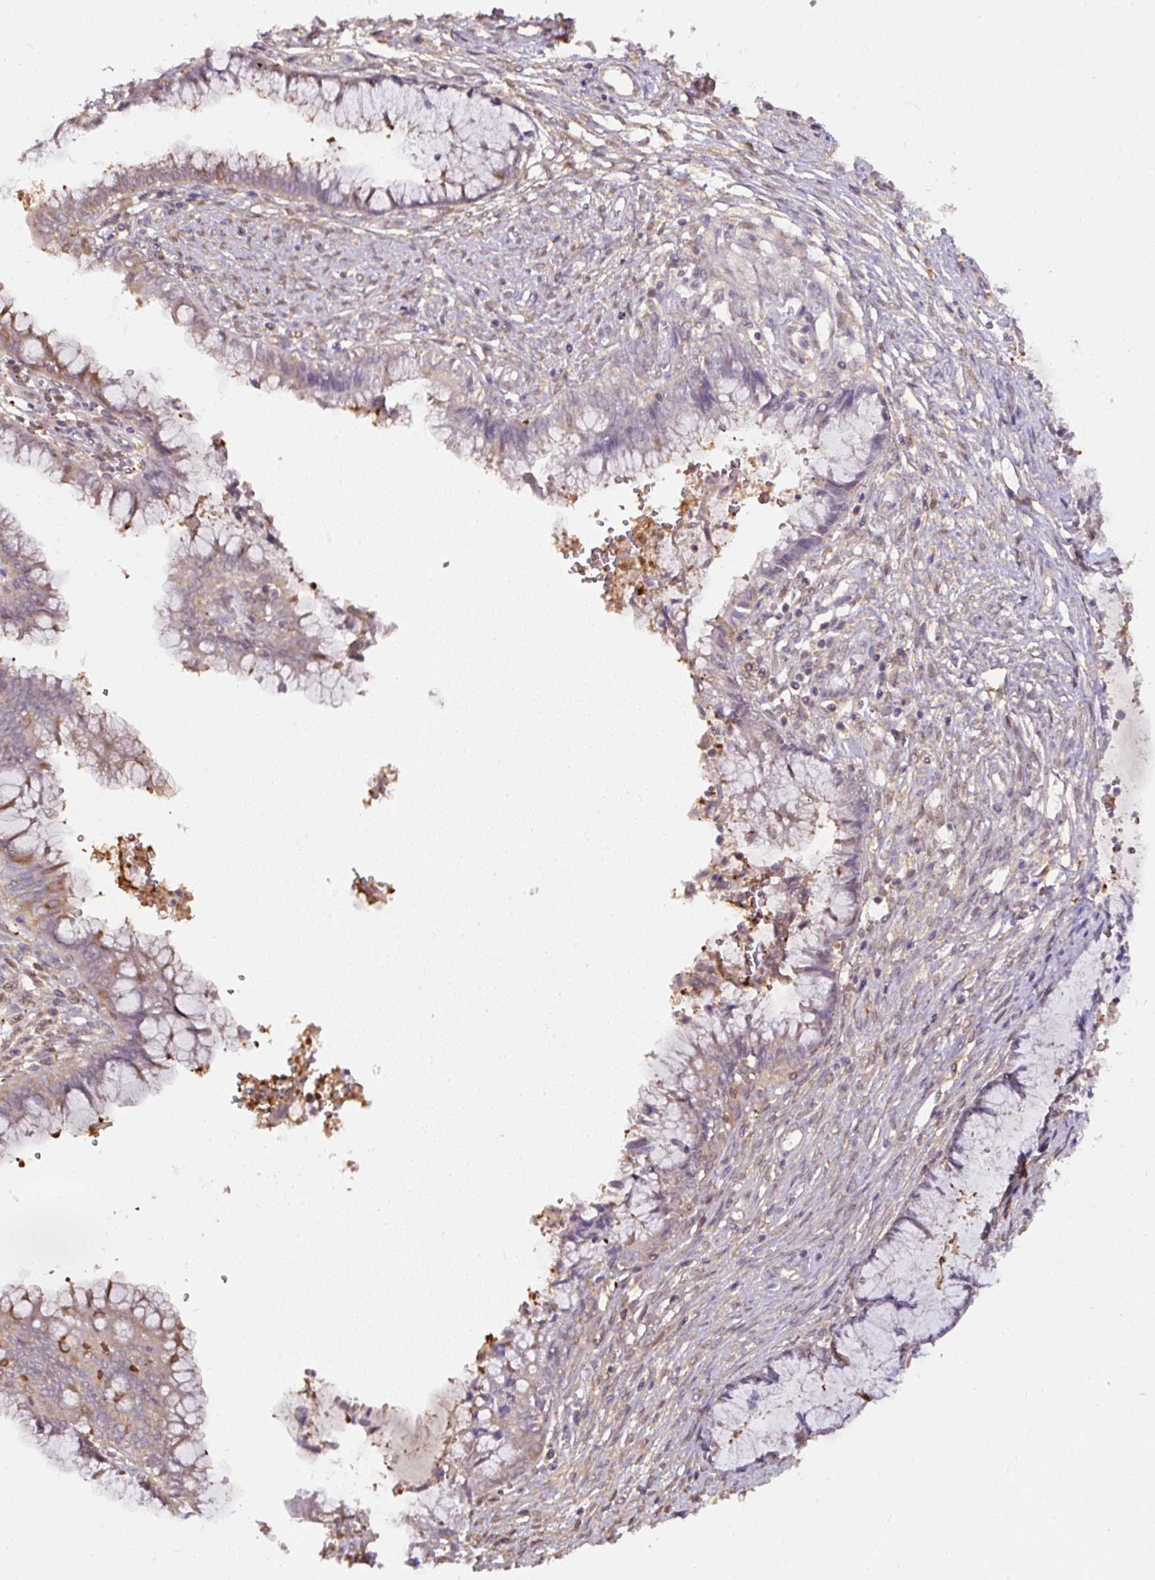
{"staining": {"intensity": "moderate", "quantity": "25%-75%", "location": "cytoplasmic/membranous"}, "tissue": "cervical cancer", "cell_type": "Tumor cells", "image_type": "cancer", "snomed": [{"axis": "morphology", "description": "Adenocarcinoma, NOS"}, {"axis": "topography", "description": "Cervix"}], "caption": "Tumor cells reveal moderate cytoplasmic/membranous expression in about 25%-75% of cells in adenocarcinoma (cervical).", "gene": "ST13", "patient": {"sex": "female", "age": 44}}